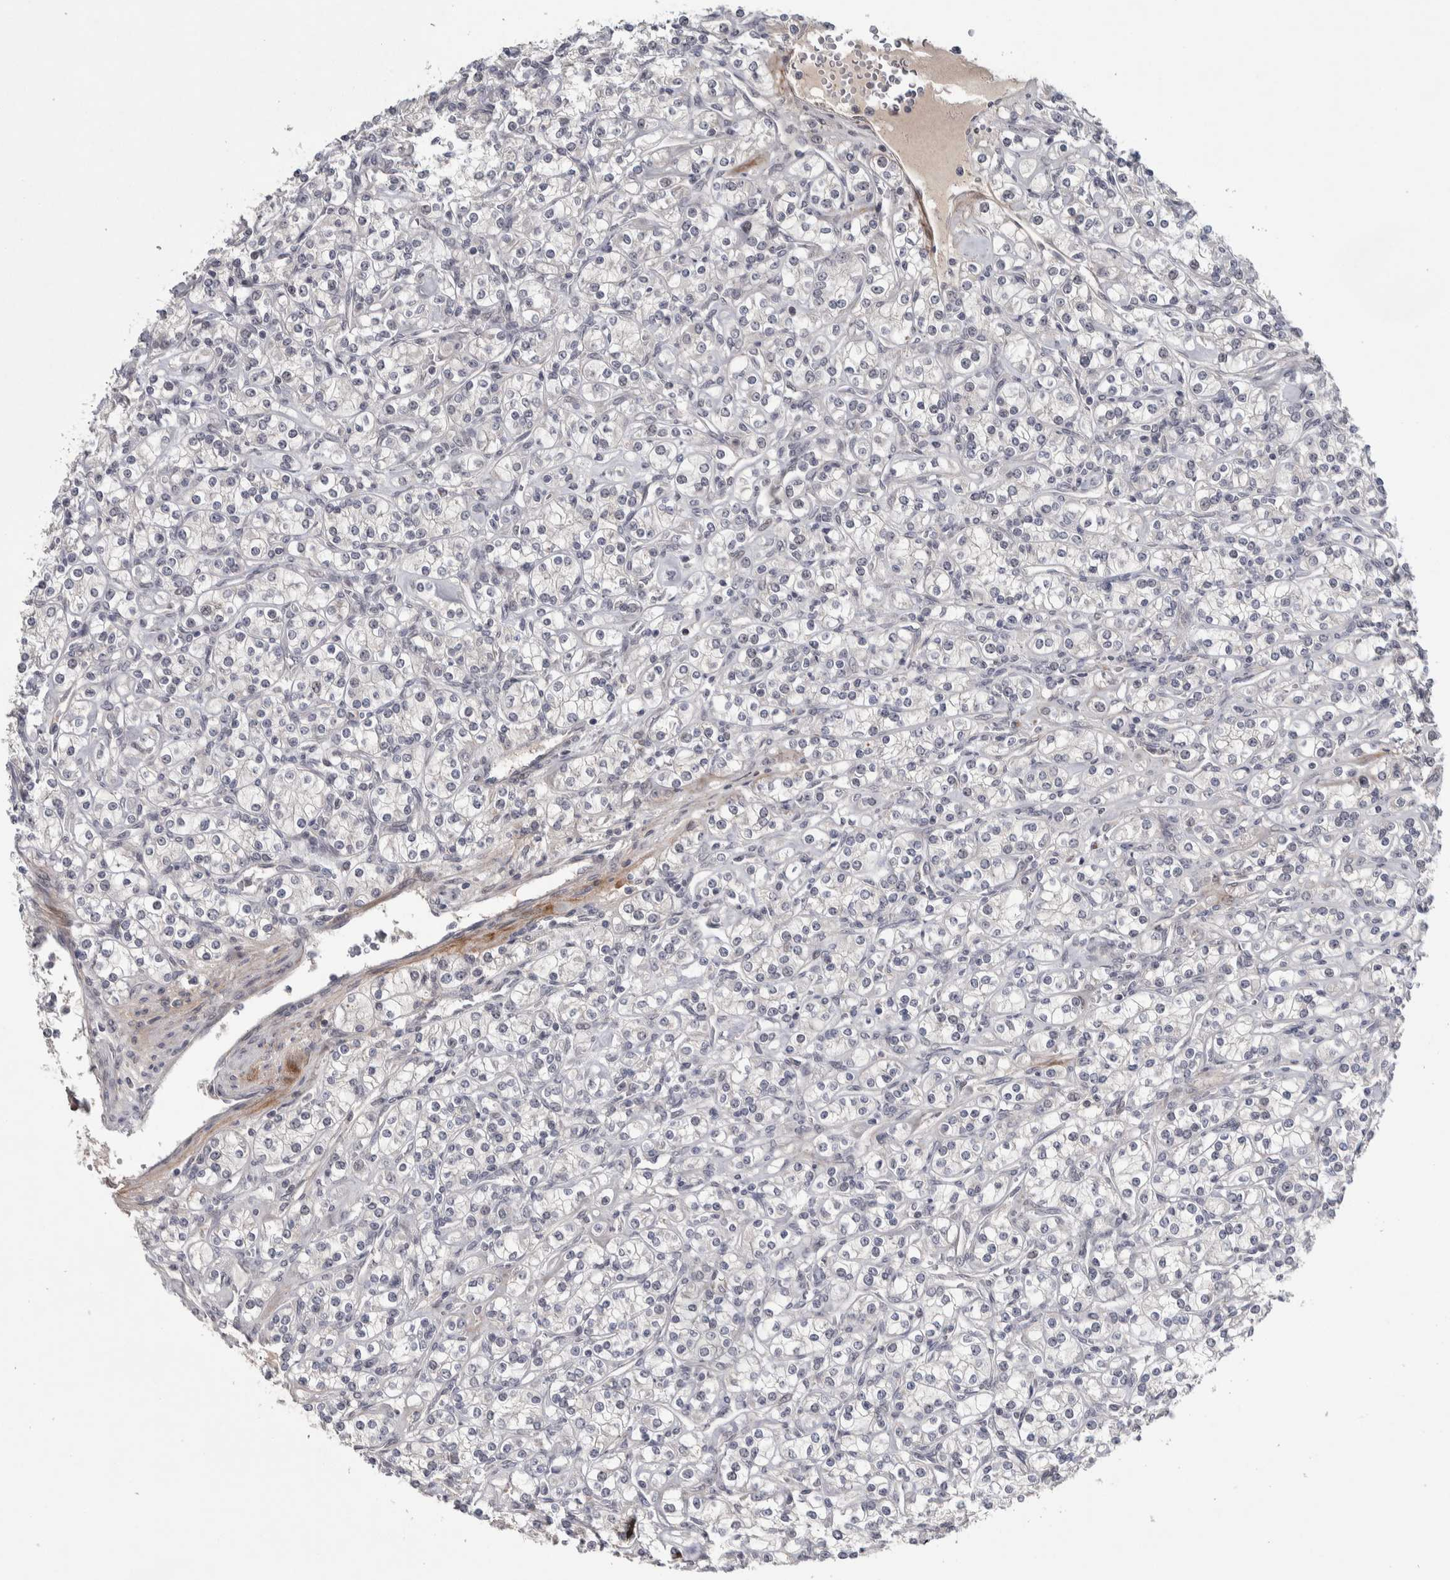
{"staining": {"intensity": "negative", "quantity": "none", "location": "none"}, "tissue": "renal cancer", "cell_type": "Tumor cells", "image_type": "cancer", "snomed": [{"axis": "morphology", "description": "Adenocarcinoma, NOS"}, {"axis": "topography", "description": "Kidney"}], "caption": "Human adenocarcinoma (renal) stained for a protein using immunohistochemistry (IHC) shows no positivity in tumor cells.", "gene": "ASPN", "patient": {"sex": "male", "age": 77}}